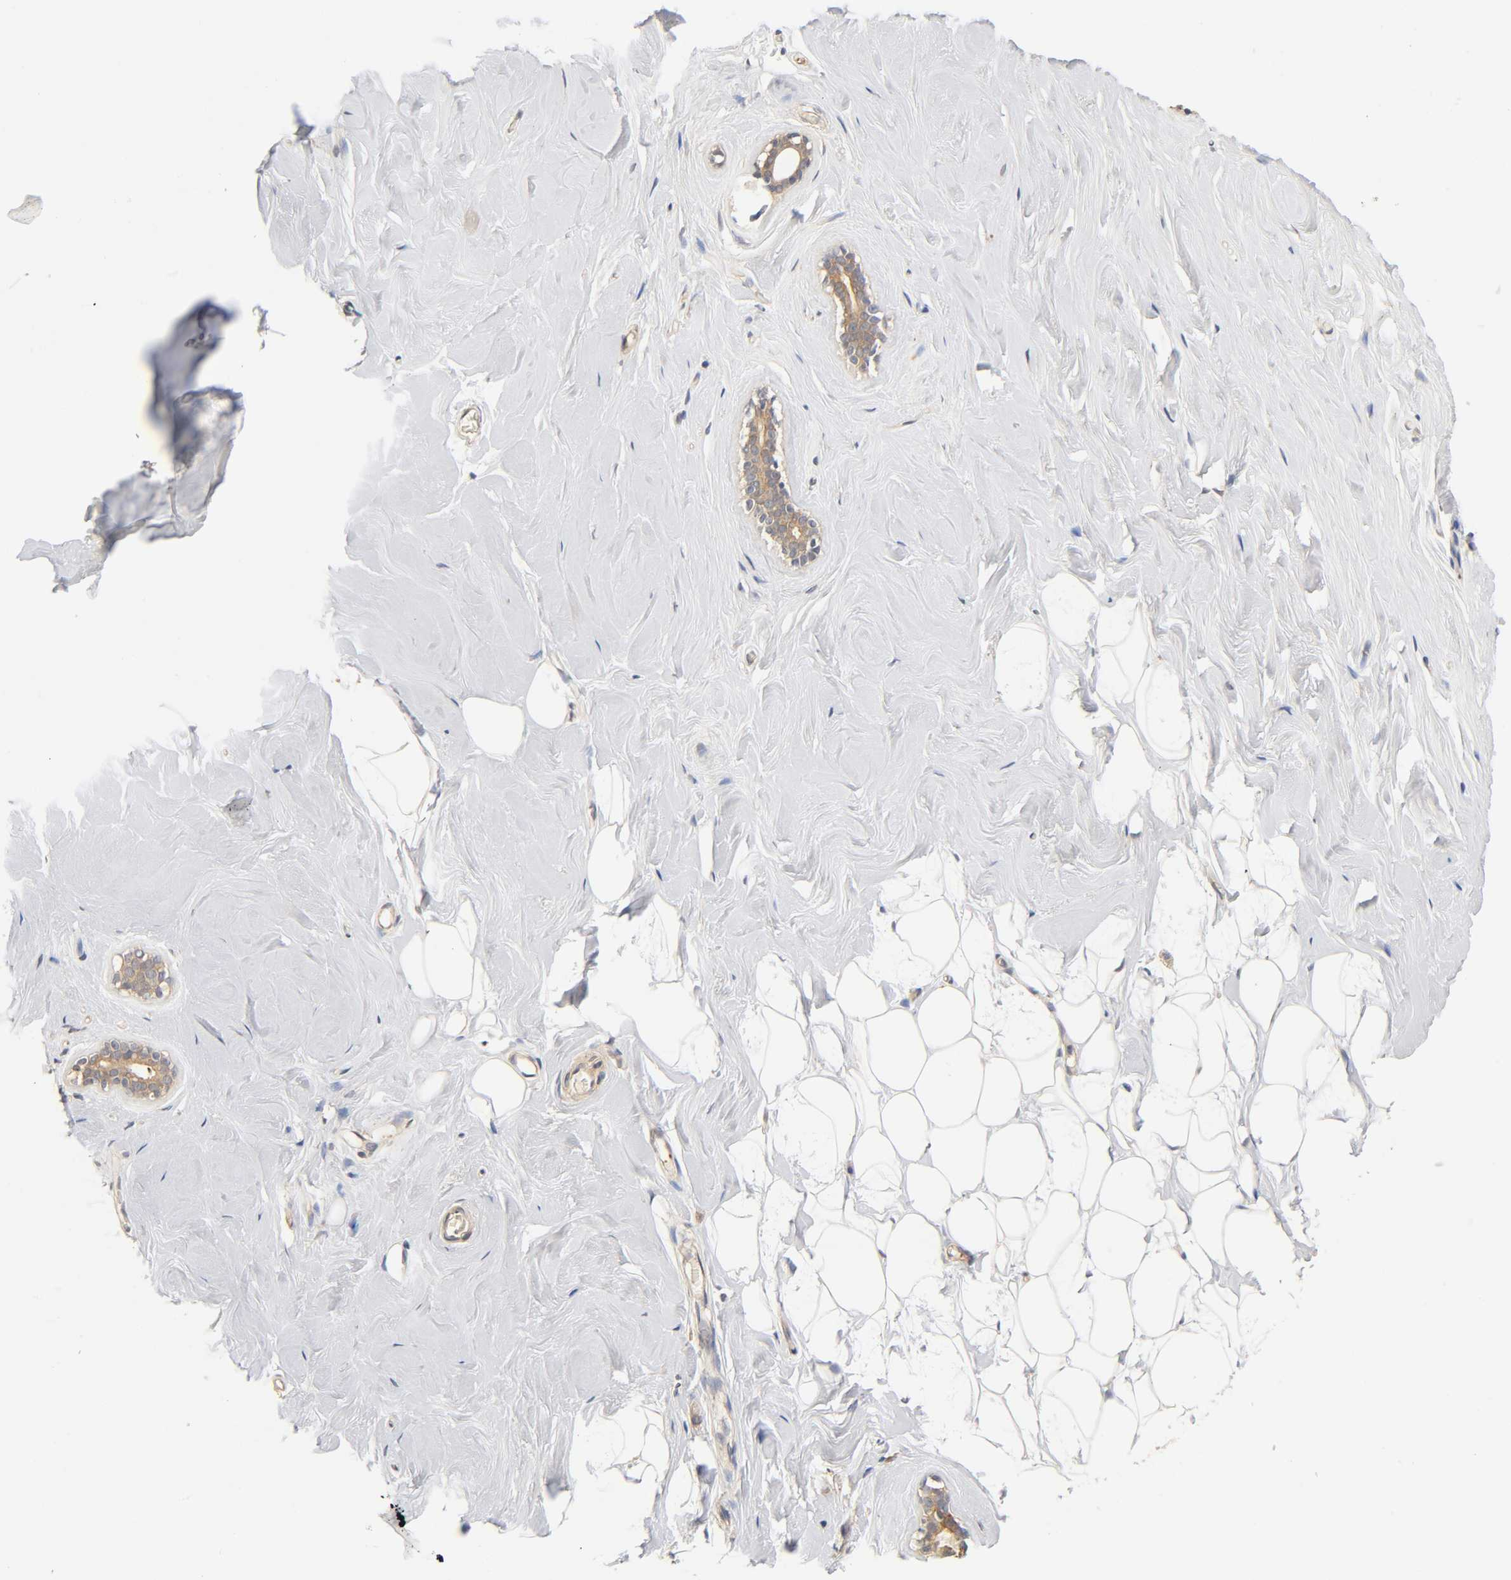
{"staining": {"intensity": "negative", "quantity": "none", "location": "none"}, "tissue": "breast", "cell_type": "Adipocytes", "image_type": "normal", "snomed": [{"axis": "morphology", "description": "Normal tissue, NOS"}, {"axis": "topography", "description": "Breast"}], "caption": "A histopathology image of breast stained for a protein displays no brown staining in adipocytes. Brightfield microscopy of immunohistochemistry (IHC) stained with DAB (3,3'-diaminobenzidine) (brown) and hematoxylin (blue), captured at high magnification.", "gene": "PDE5A", "patient": {"sex": "female", "age": 75}}